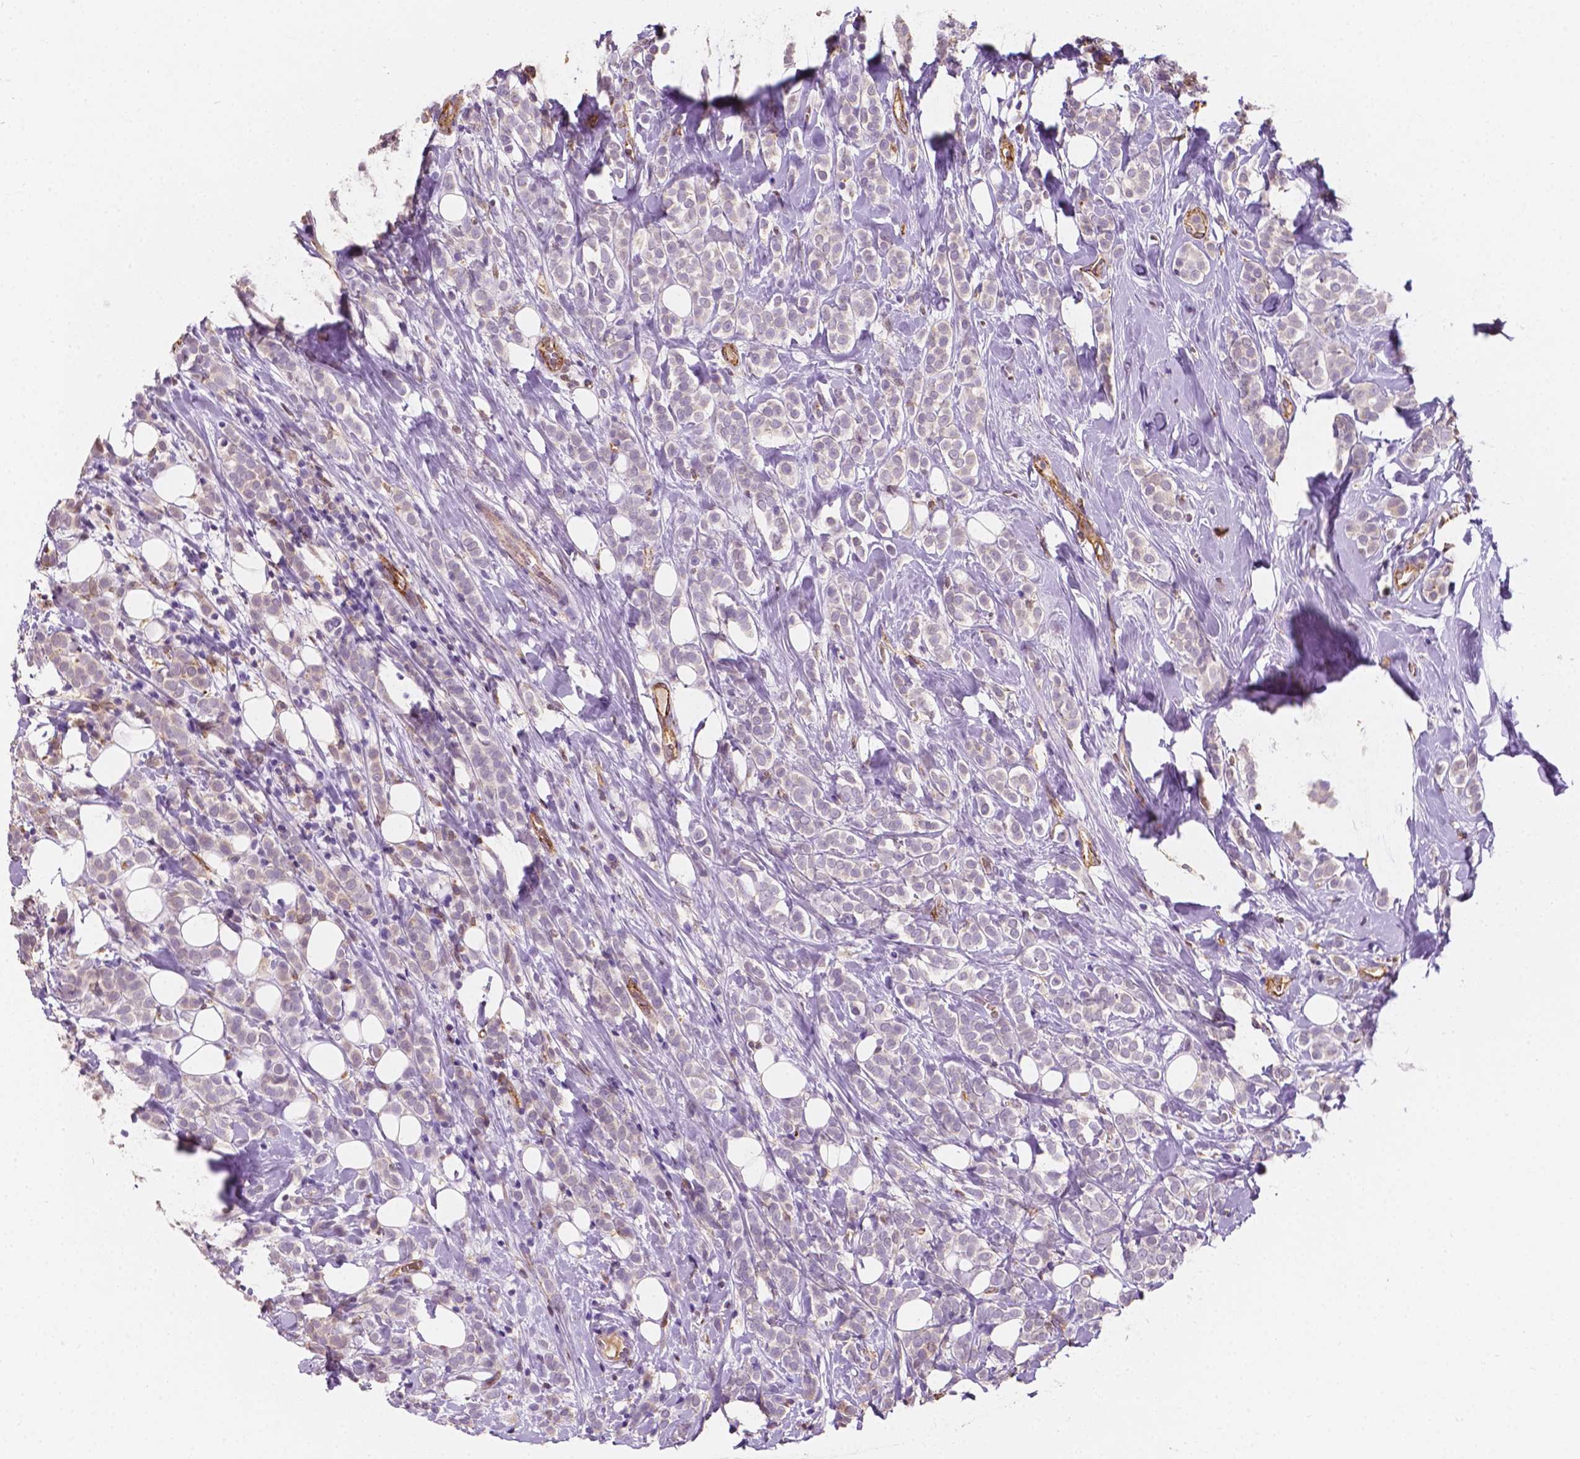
{"staining": {"intensity": "weak", "quantity": "<25%", "location": "cytoplasmic/membranous"}, "tissue": "breast cancer", "cell_type": "Tumor cells", "image_type": "cancer", "snomed": [{"axis": "morphology", "description": "Lobular carcinoma"}, {"axis": "topography", "description": "Breast"}], "caption": "The image shows no significant staining in tumor cells of breast cancer. (DAB immunohistochemistry (IHC) visualized using brightfield microscopy, high magnification).", "gene": "SLC22A4", "patient": {"sex": "female", "age": 49}}